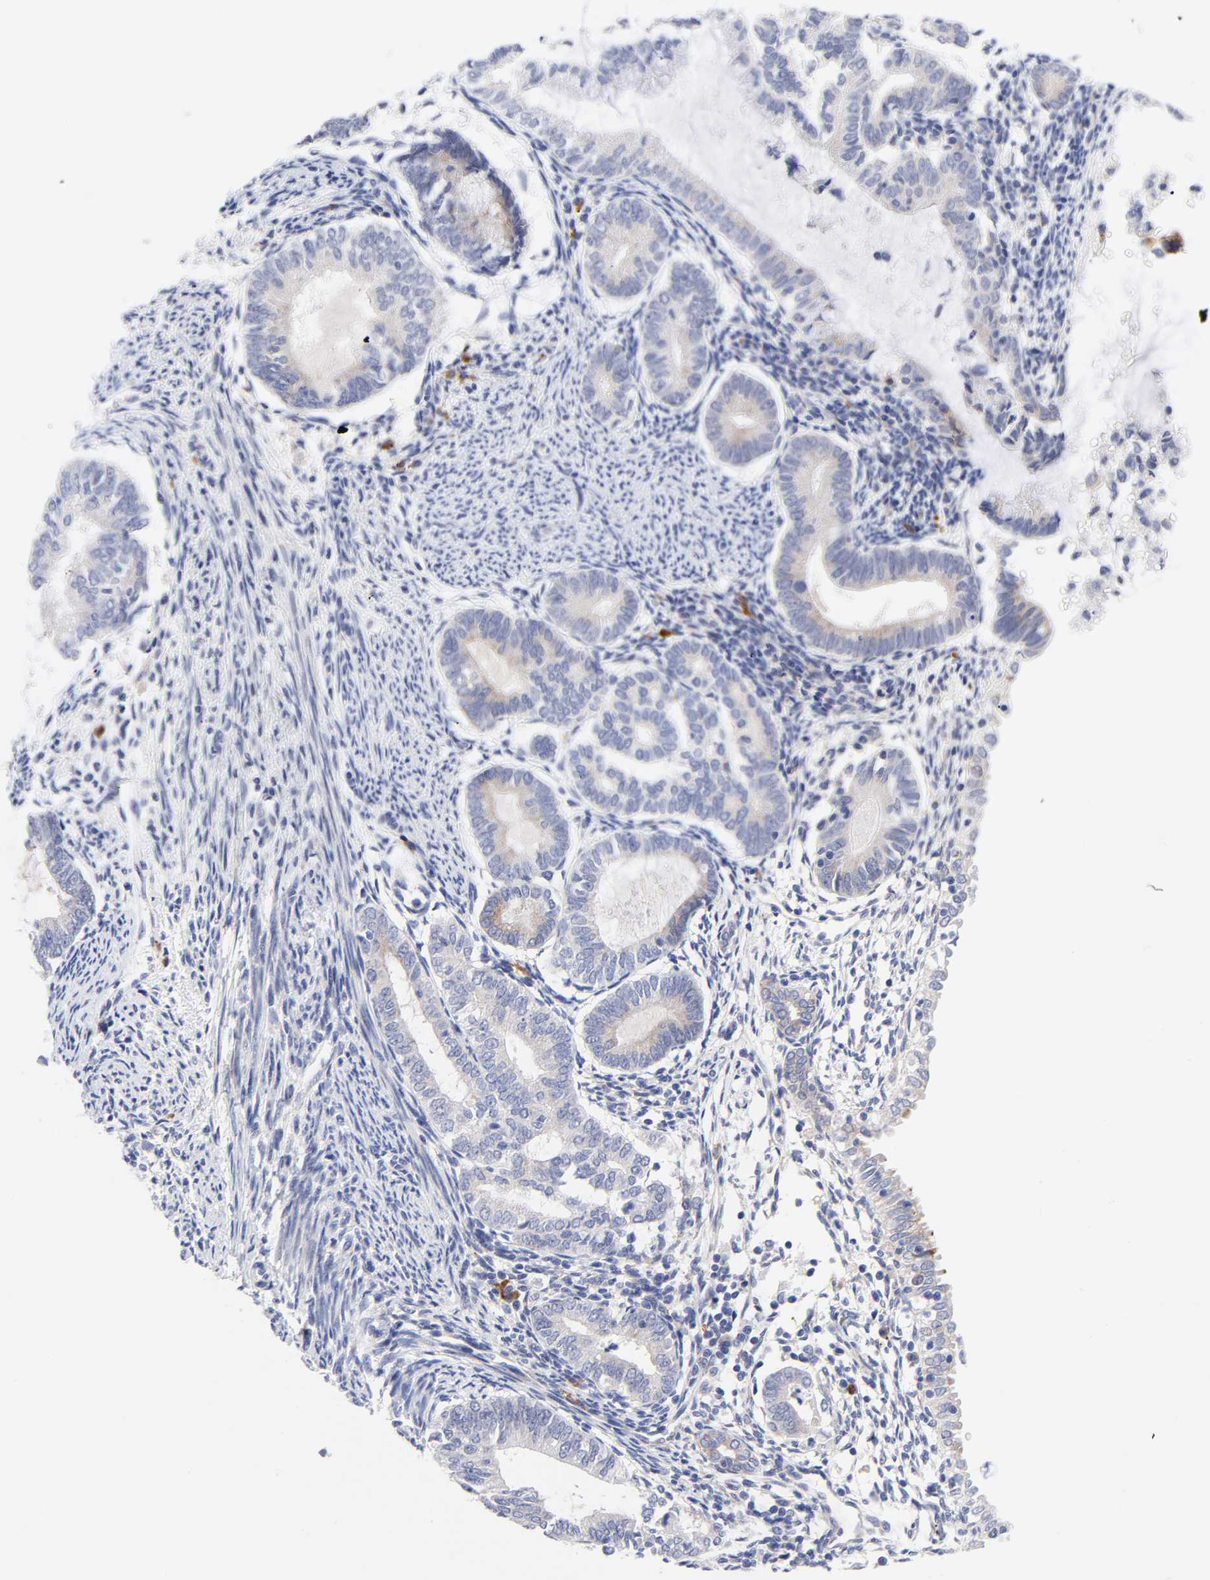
{"staining": {"intensity": "negative", "quantity": "none", "location": "none"}, "tissue": "endometrial cancer", "cell_type": "Tumor cells", "image_type": "cancer", "snomed": [{"axis": "morphology", "description": "Adenocarcinoma, NOS"}, {"axis": "topography", "description": "Endometrium"}], "caption": "High power microscopy photomicrograph of an immunohistochemistry histopathology image of endometrial cancer, revealing no significant expression in tumor cells.", "gene": "AFF2", "patient": {"sex": "female", "age": 63}}